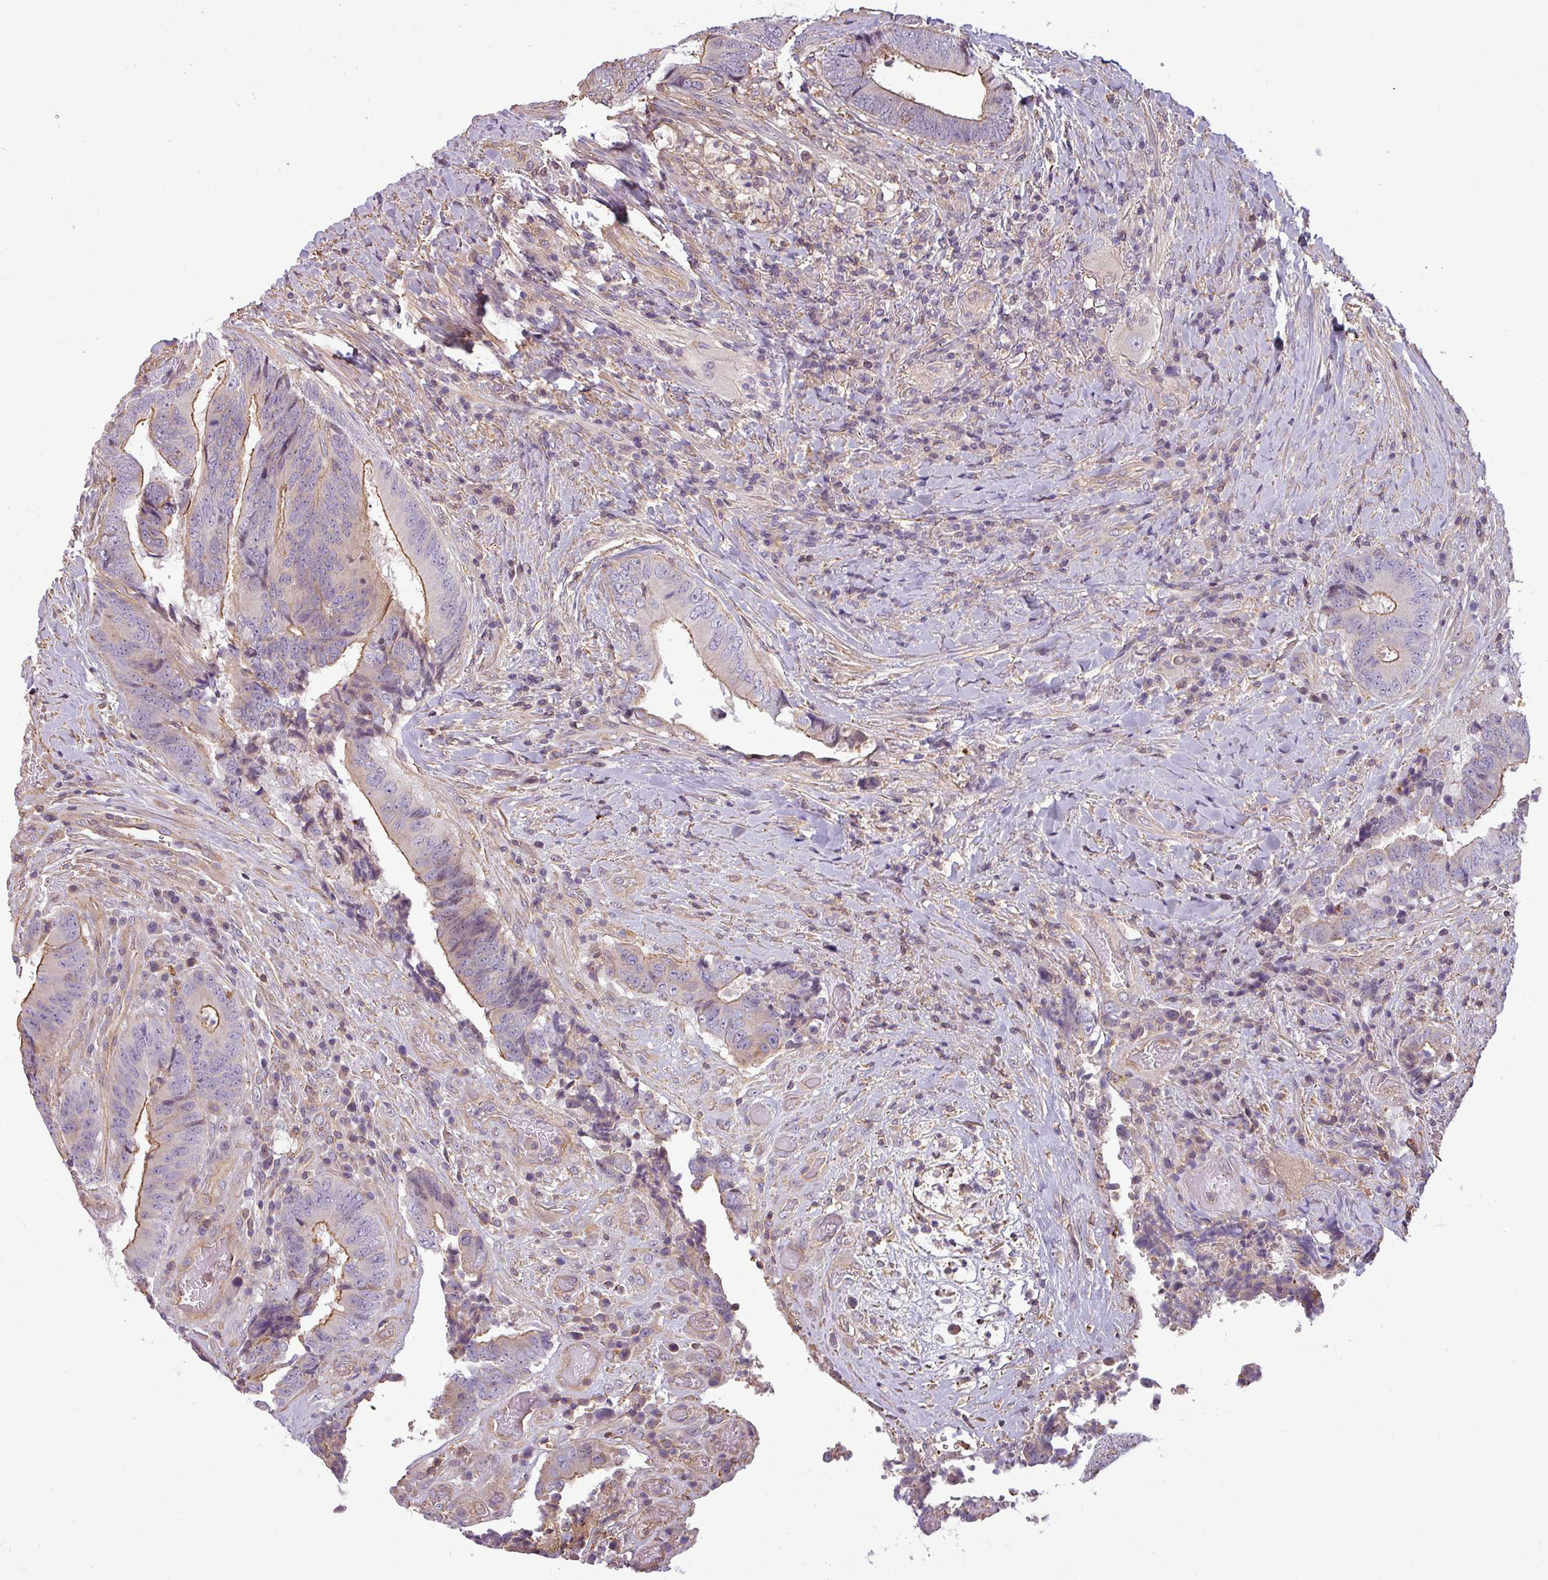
{"staining": {"intensity": "moderate", "quantity": "25%-75%", "location": "cytoplasmic/membranous"}, "tissue": "colorectal cancer", "cell_type": "Tumor cells", "image_type": "cancer", "snomed": [{"axis": "morphology", "description": "Adenocarcinoma, NOS"}, {"axis": "topography", "description": "Rectum"}], "caption": "About 25%-75% of tumor cells in human adenocarcinoma (colorectal) reveal moderate cytoplasmic/membranous protein positivity as visualized by brown immunohistochemical staining.", "gene": "ZNF835", "patient": {"sex": "male", "age": 72}}